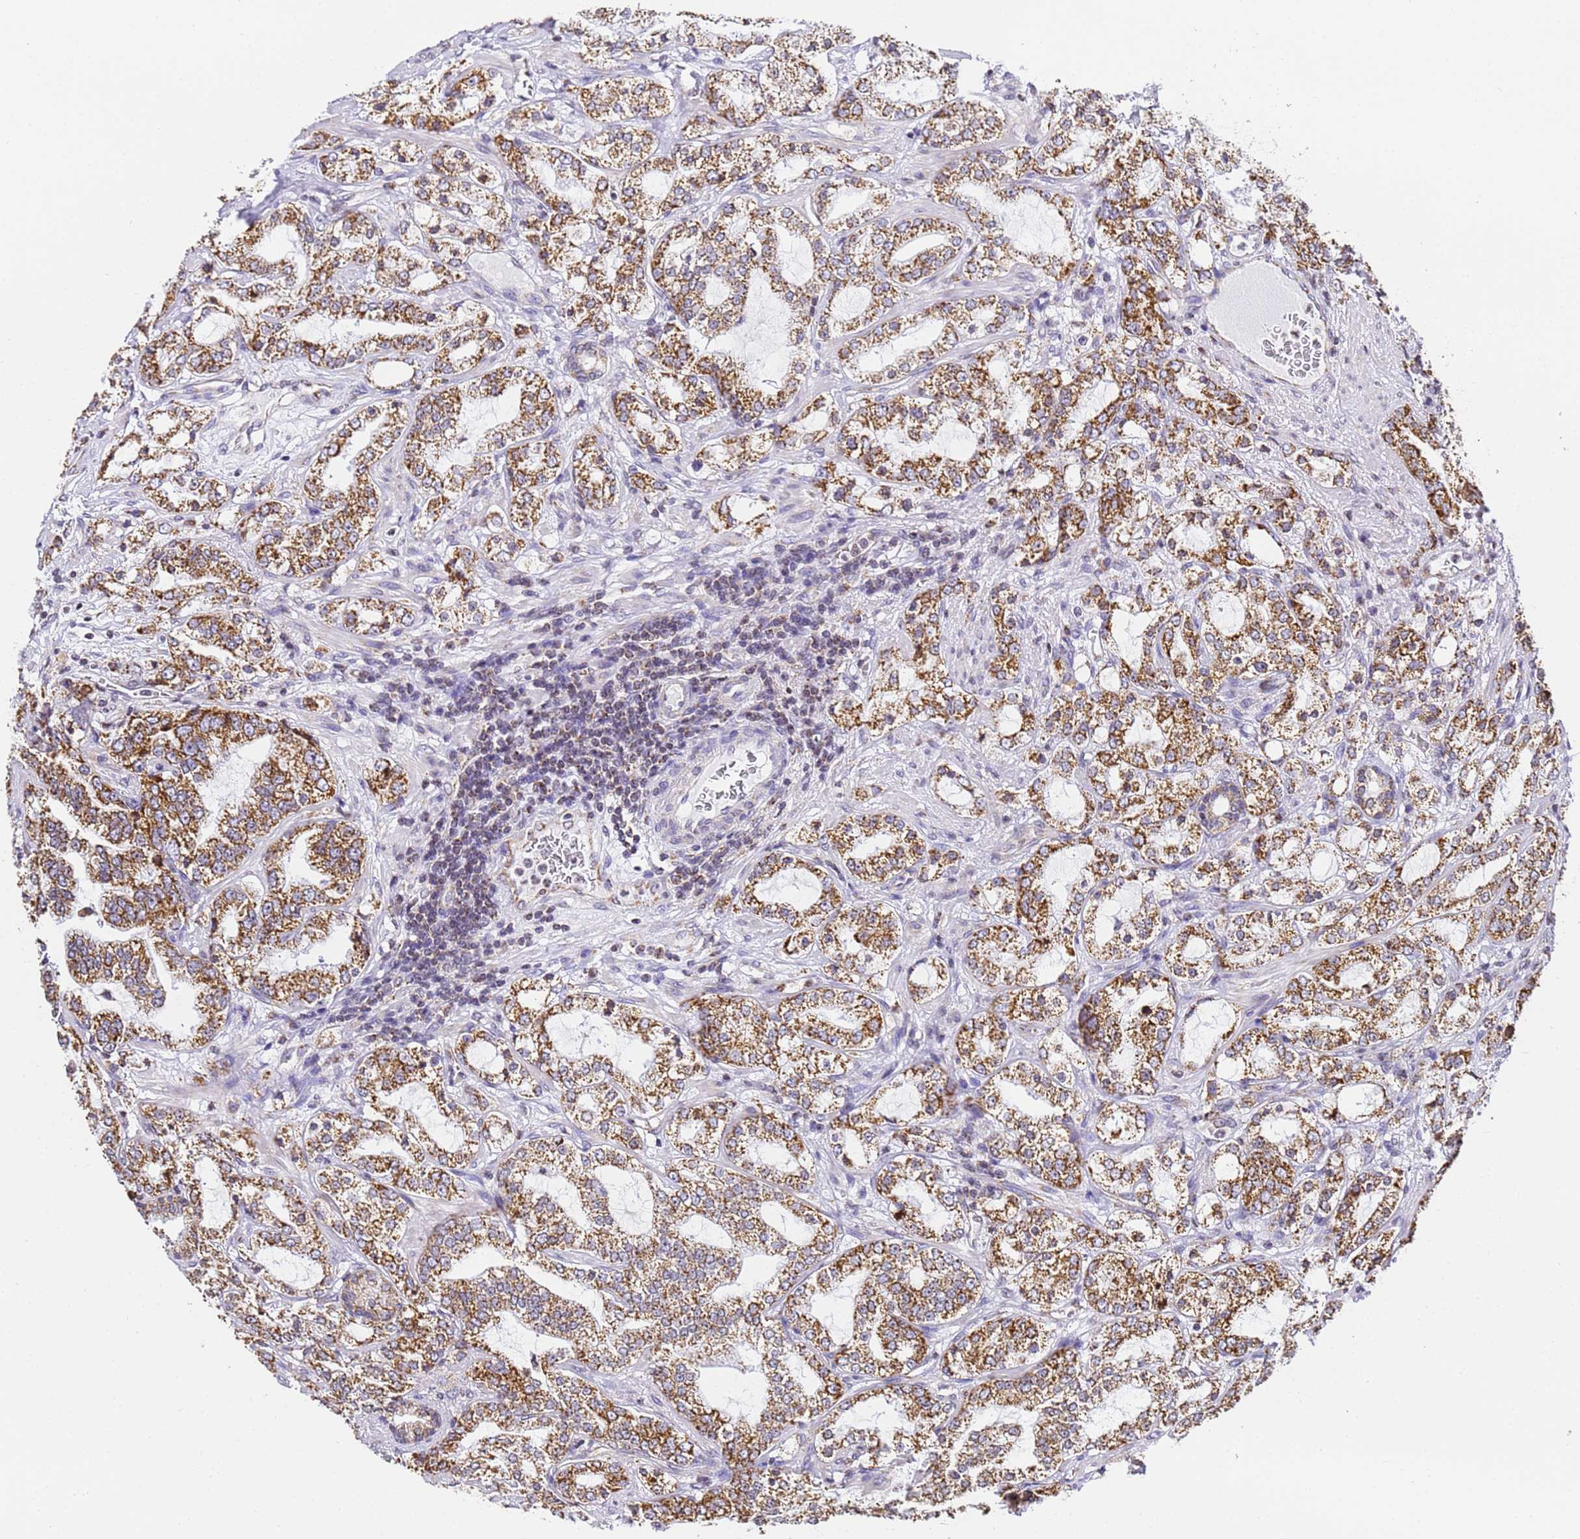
{"staining": {"intensity": "strong", "quantity": ">75%", "location": "cytoplasmic/membranous"}, "tissue": "prostate cancer", "cell_type": "Tumor cells", "image_type": "cancer", "snomed": [{"axis": "morphology", "description": "Adenocarcinoma, High grade"}, {"axis": "topography", "description": "Prostate"}], "caption": "About >75% of tumor cells in human adenocarcinoma (high-grade) (prostate) show strong cytoplasmic/membranous protein positivity as visualized by brown immunohistochemical staining.", "gene": "HSPE1", "patient": {"sex": "male", "age": 64}}